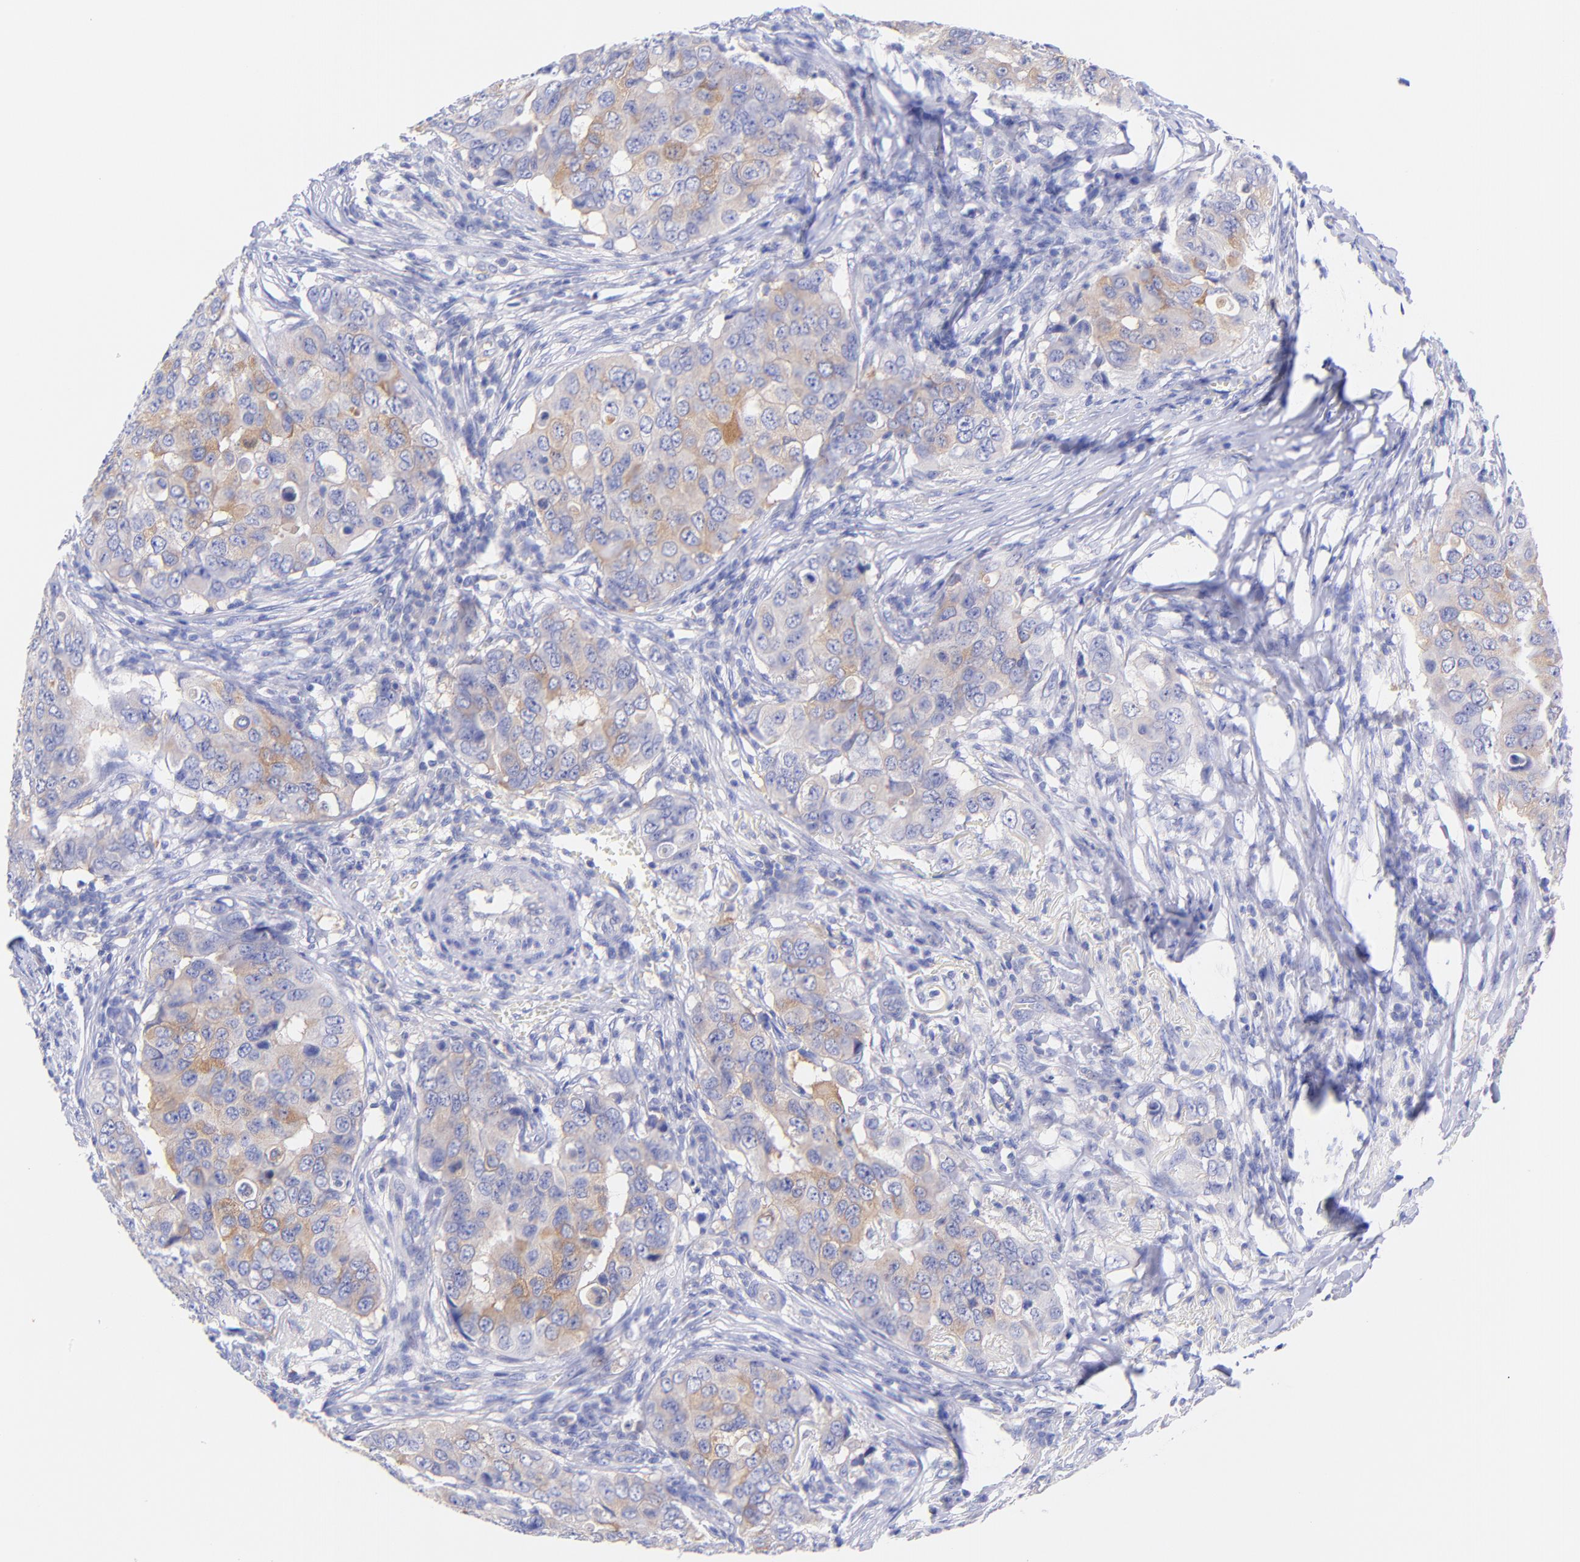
{"staining": {"intensity": "moderate", "quantity": "25%-75%", "location": "cytoplasmic/membranous"}, "tissue": "breast cancer", "cell_type": "Tumor cells", "image_type": "cancer", "snomed": [{"axis": "morphology", "description": "Duct carcinoma"}, {"axis": "topography", "description": "Breast"}], "caption": "Protein expression analysis of human infiltrating ductal carcinoma (breast) reveals moderate cytoplasmic/membranous positivity in about 25%-75% of tumor cells. (IHC, brightfield microscopy, high magnification).", "gene": "GPHN", "patient": {"sex": "female", "age": 54}}